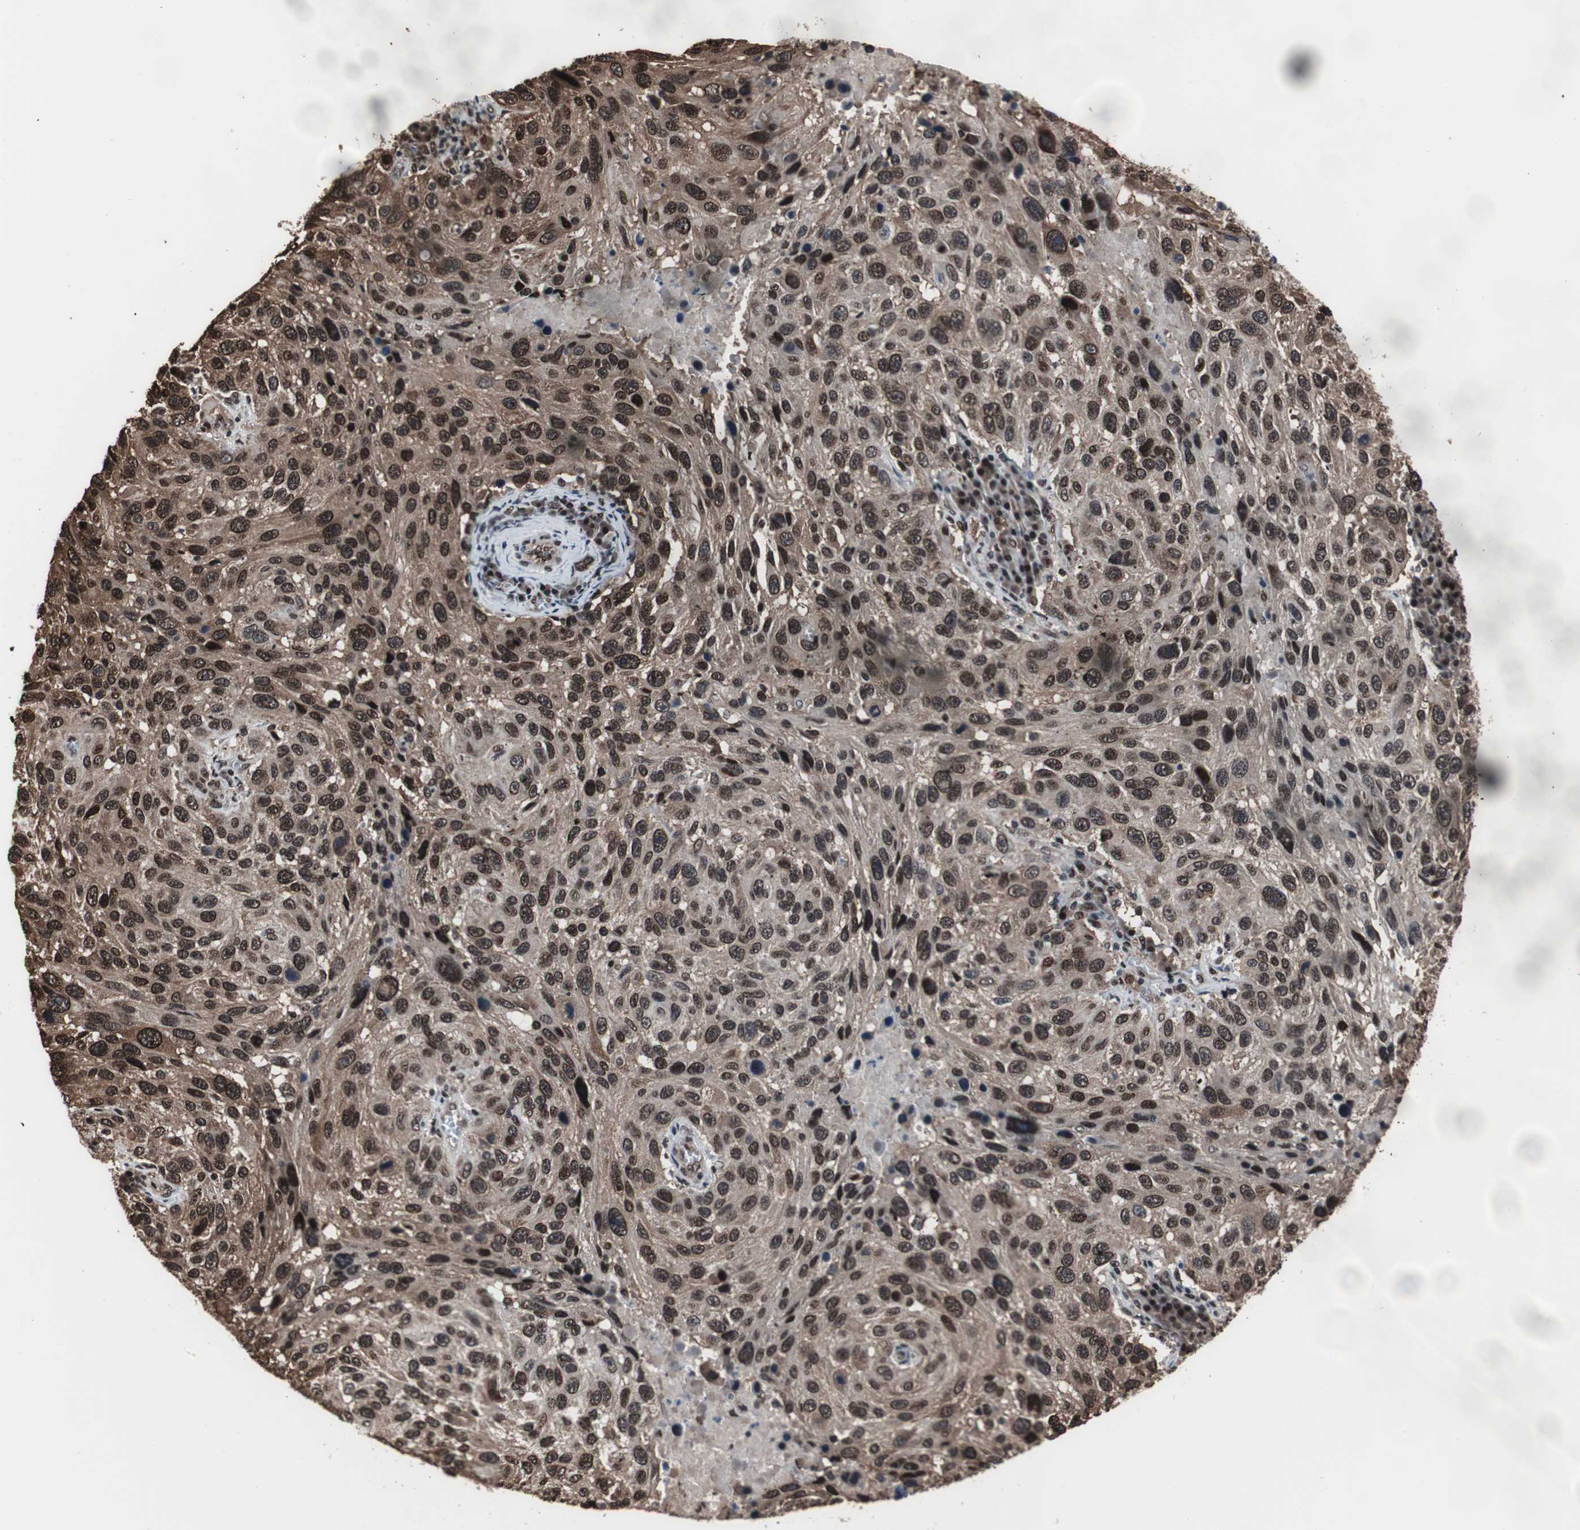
{"staining": {"intensity": "strong", "quantity": ">75%", "location": "nuclear"}, "tissue": "melanoma", "cell_type": "Tumor cells", "image_type": "cancer", "snomed": [{"axis": "morphology", "description": "Malignant melanoma, NOS"}, {"axis": "topography", "description": "Skin"}], "caption": "The micrograph reveals staining of malignant melanoma, revealing strong nuclear protein expression (brown color) within tumor cells.", "gene": "POGZ", "patient": {"sex": "male", "age": 53}}